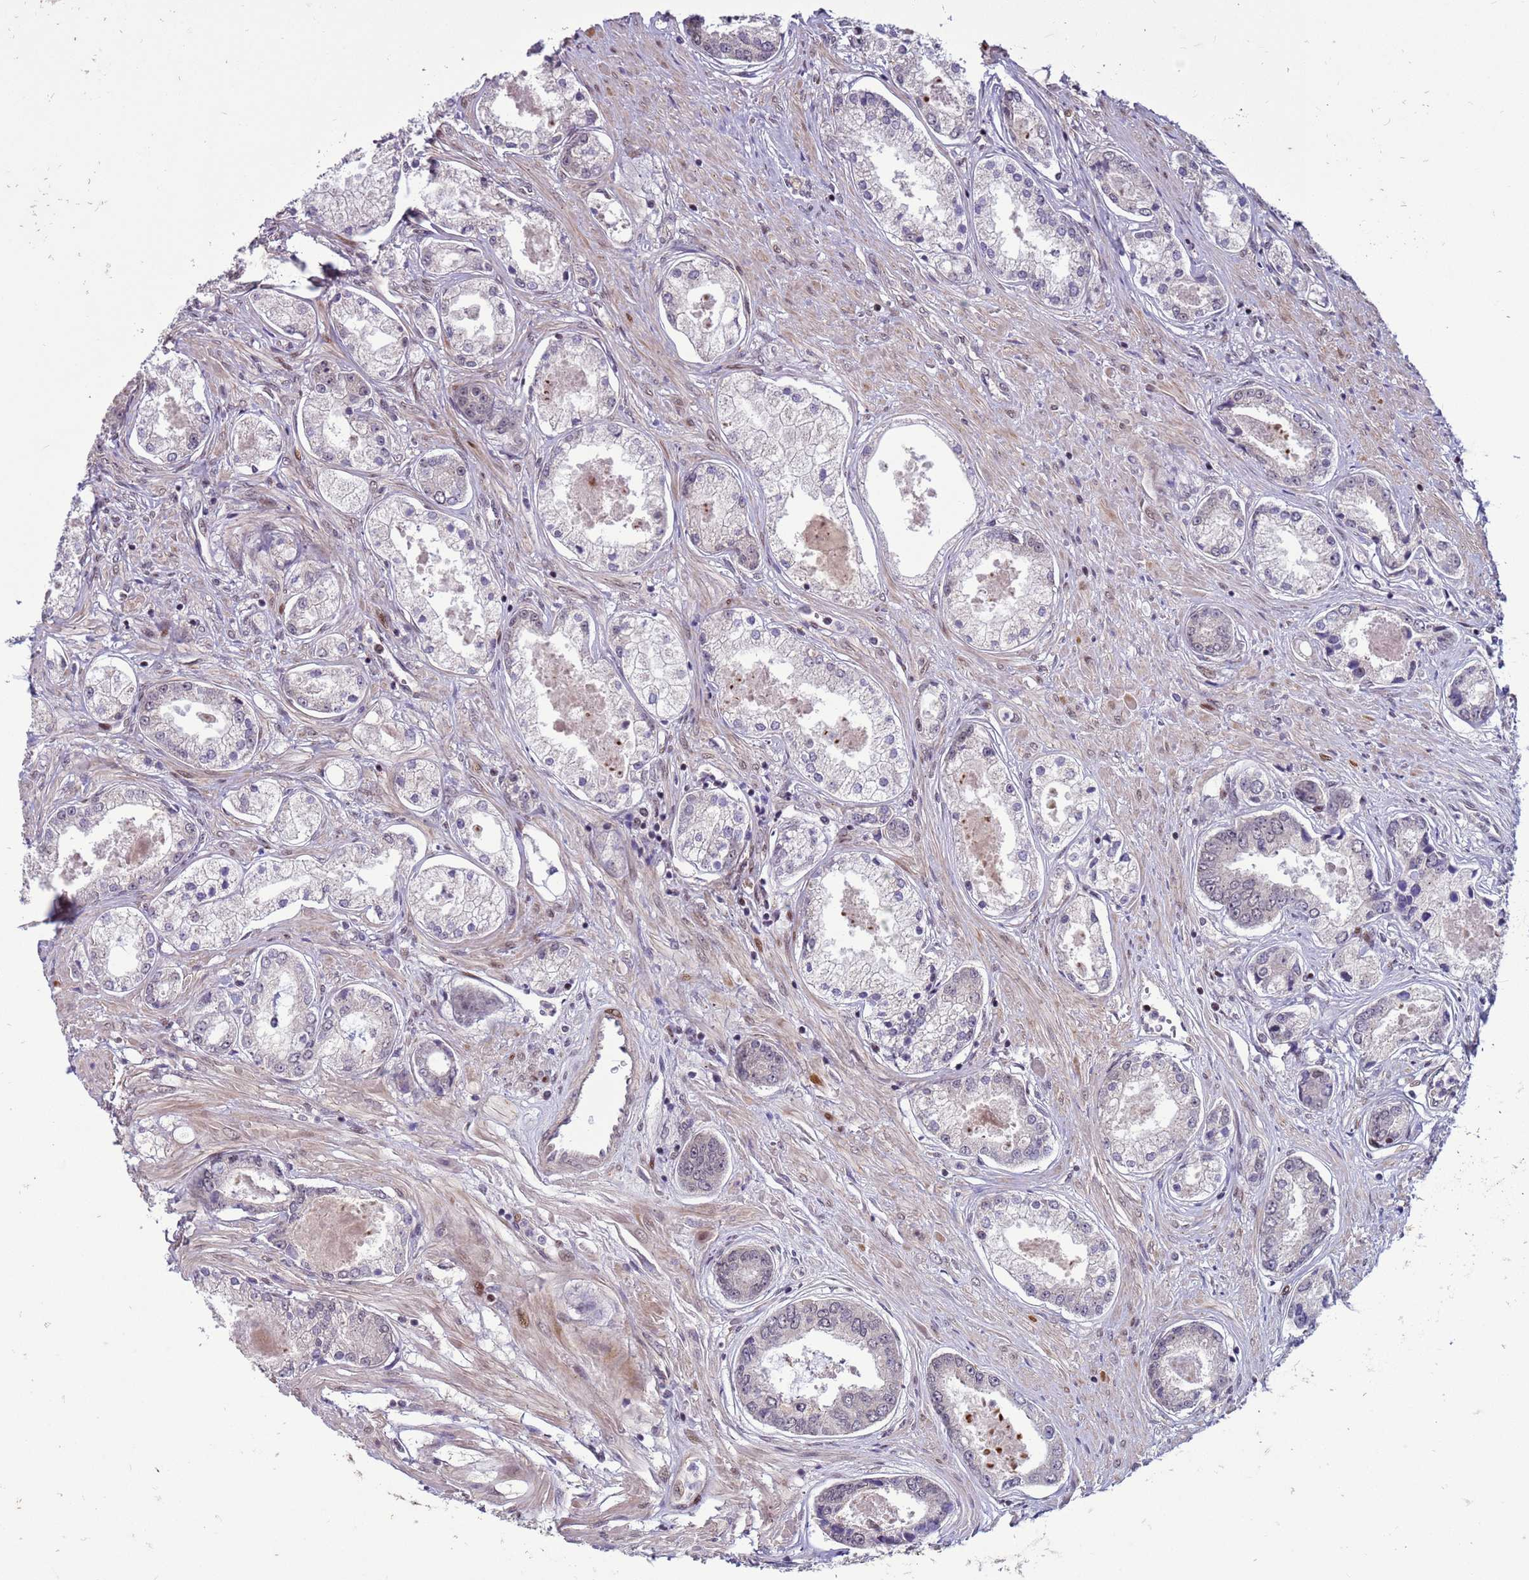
{"staining": {"intensity": "negative", "quantity": "none", "location": "none"}, "tissue": "prostate cancer", "cell_type": "Tumor cells", "image_type": "cancer", "snomed": [{"axis": "morphology", "description": "Adenocarcinoma, Low grade"}, {"axis": "topography", "description": "Prostate"}], "caption": "An image of human prostate cancer is negative for staining in tumor cells.", "gene": "SHC3", "patient": {"sex": "male", "age": 68}}